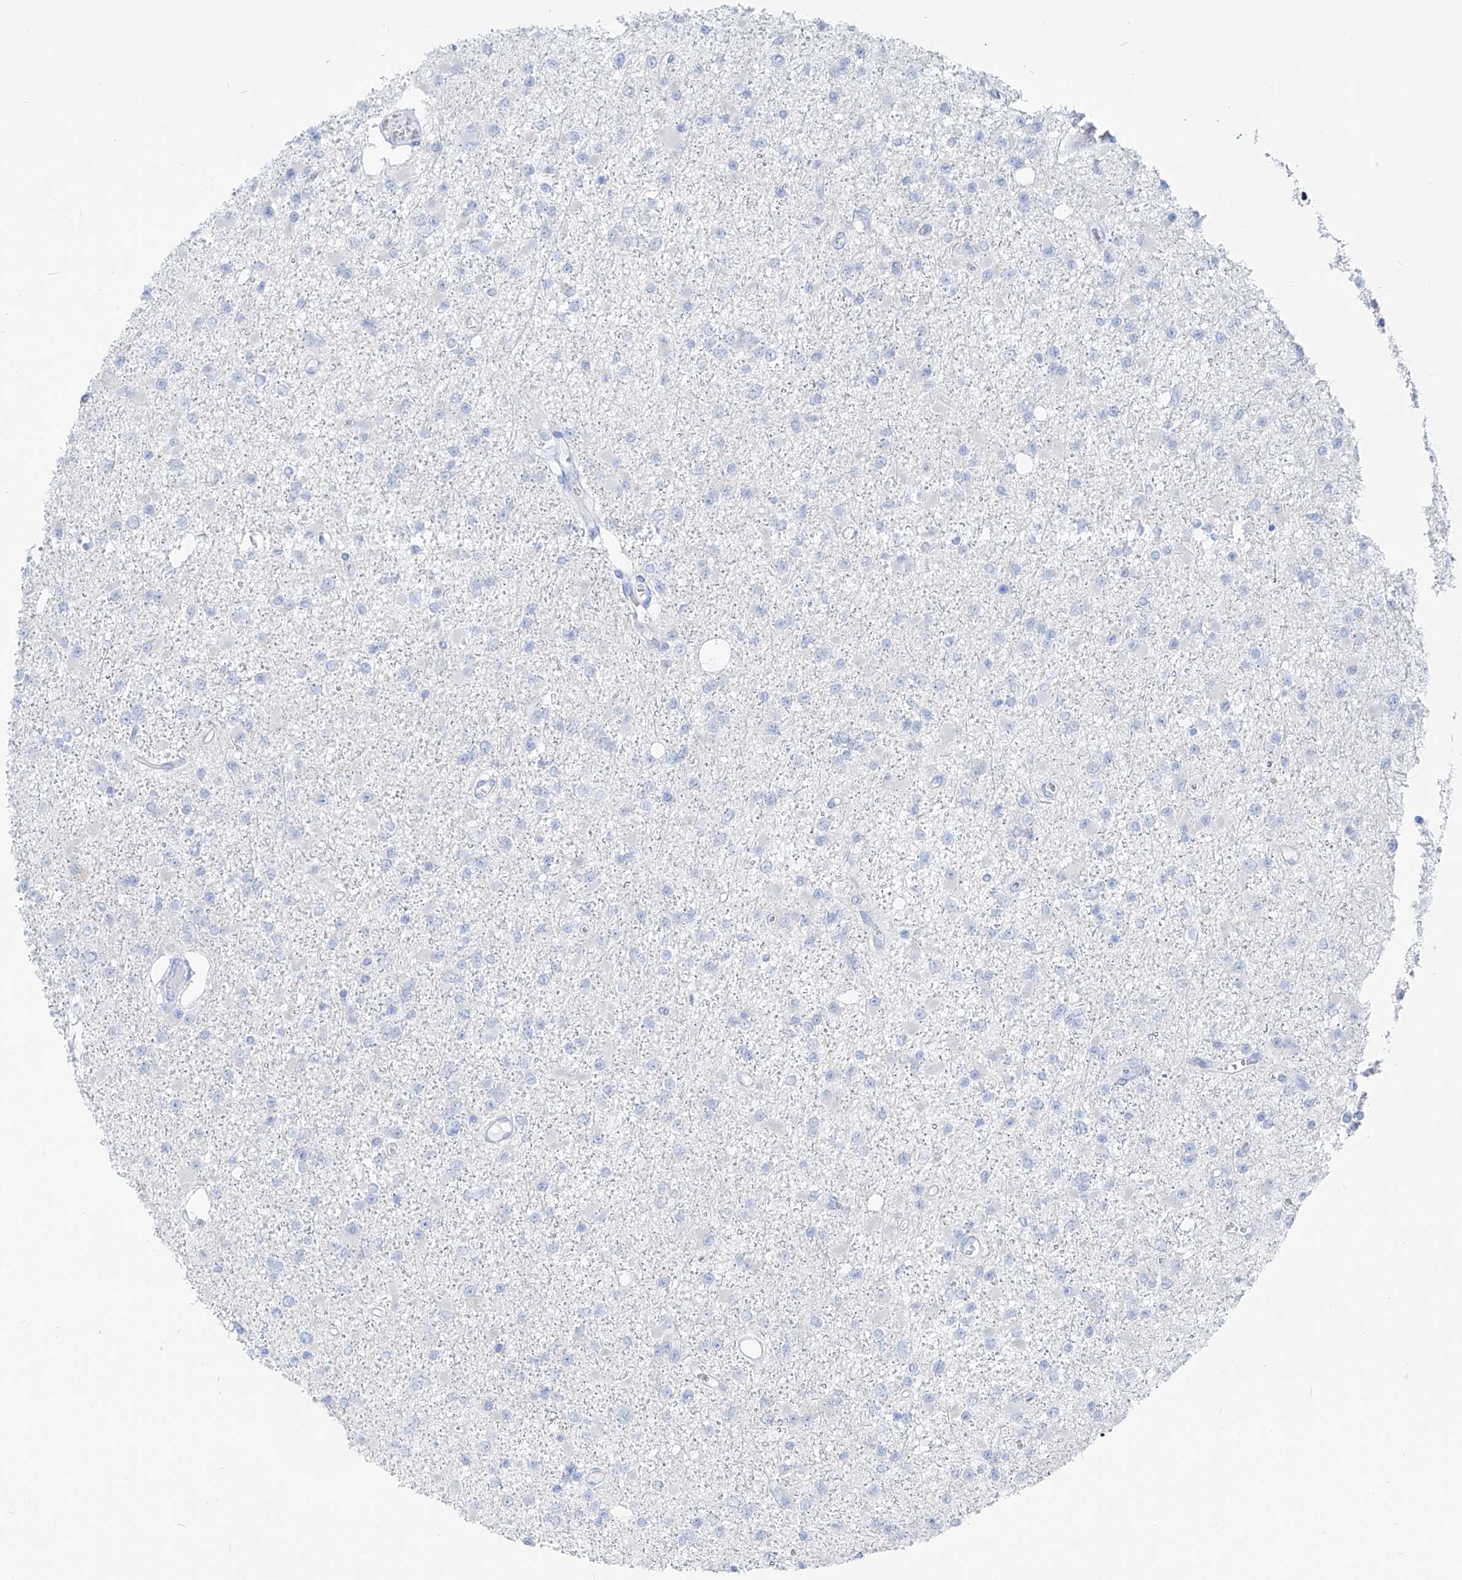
{"staining": {"intensity": "negative", "quantity": "none", "location": "none"}, "tissue": "glioma", "cell_type": "Tumor cells", "image_type": "cancer", "snomed": [{"axis": "morphology", "description": "Glioma, malignant, Low grade"}, {"axis": "topography", "description": "Brain"}], "caption": "Human malignant glioma (low-grade) stained for a protein using immunohistochemistry (IHC) demonstrates no staining in tumor cells.", "gene": "FRS3", "patient": {"sex": "female", "age": 22}}